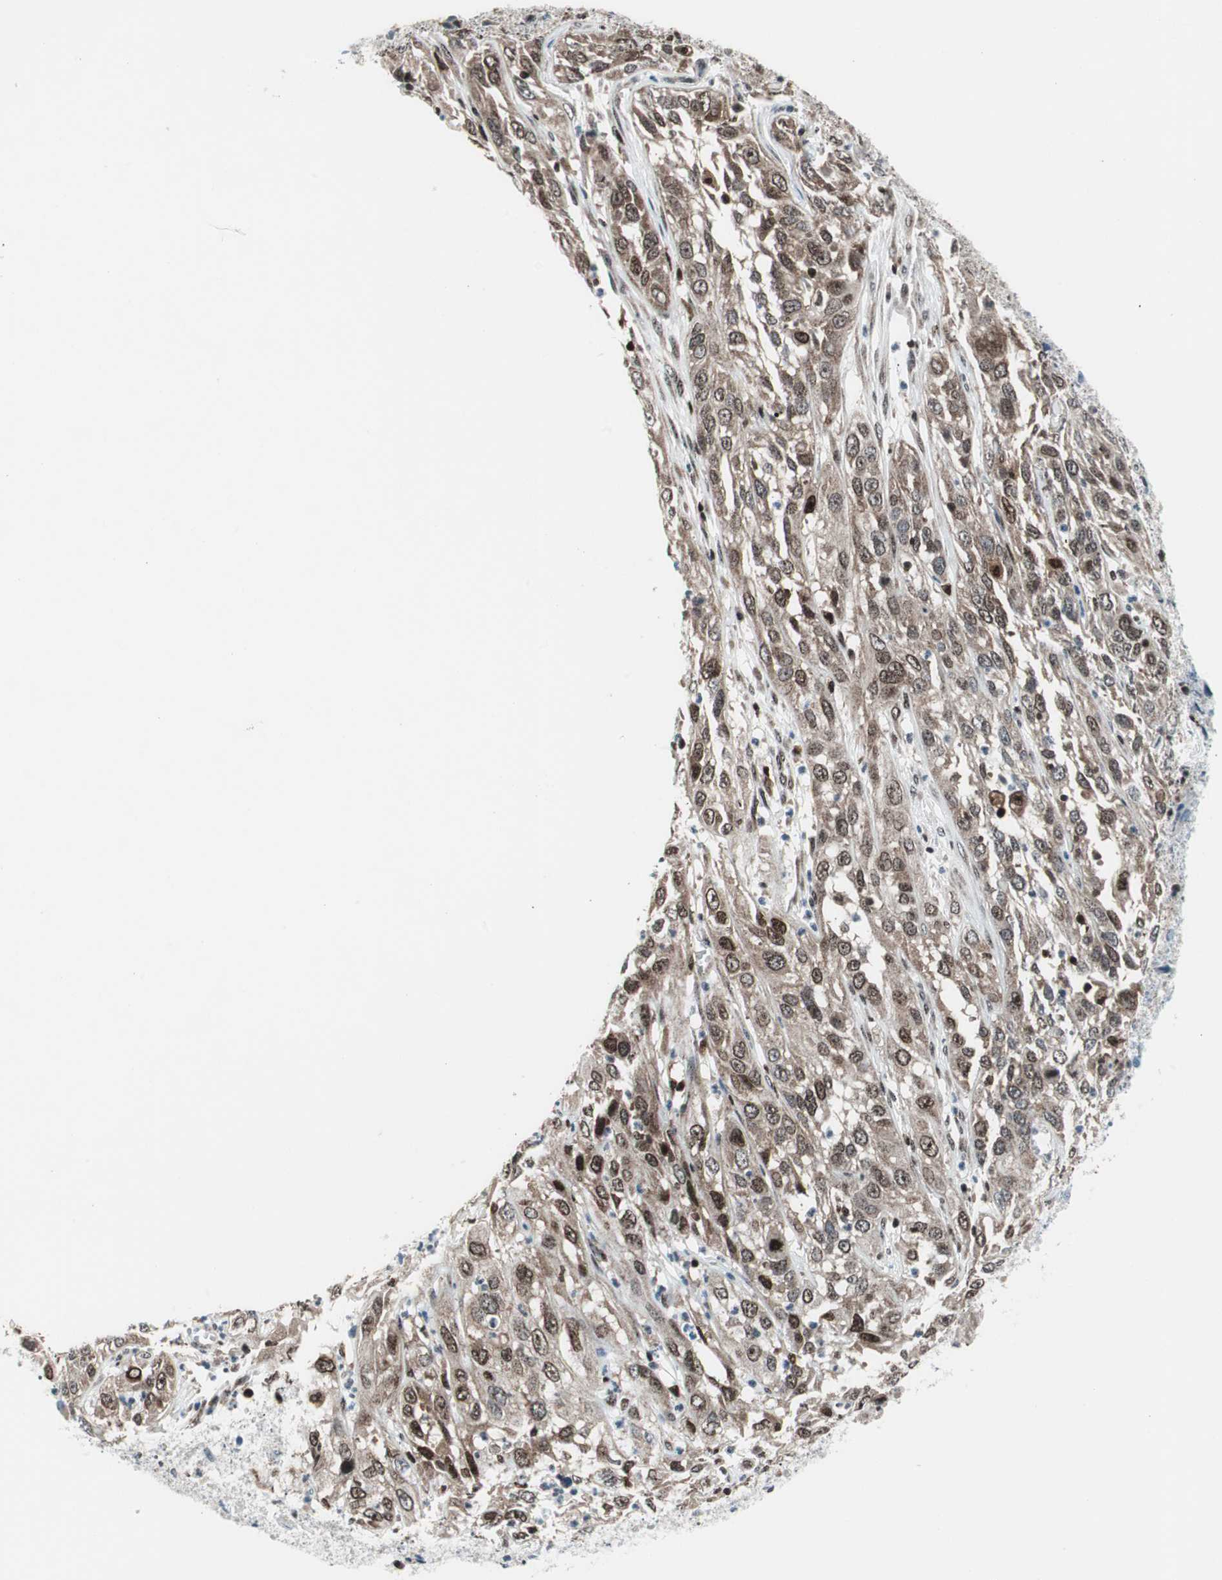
{"staining": {"intensity": "moderate", "quantity": ">75%", "location": "cytoplasmic/membranous,nuclear"}, "tissue": "cervical cancer", "cell_type": "Tumor cells", "image_type": "cancer", "snomed": [{"axis": "morphology", "description": "Squamous cell carcinoma, NOS"}, {"axis": "topography", "description": "Cervix"}], "caption": "Protein staining demonstrates moderate cytoplasmic/membranous and nuclear staining in about >75% of tumor cells in squamous cell carcinoma (cervical). (brown staining indicates protein expression, while blue staining denotes nuclei).", "gene": "RGS10", "patient": {"sex": "female", "age": 32}}